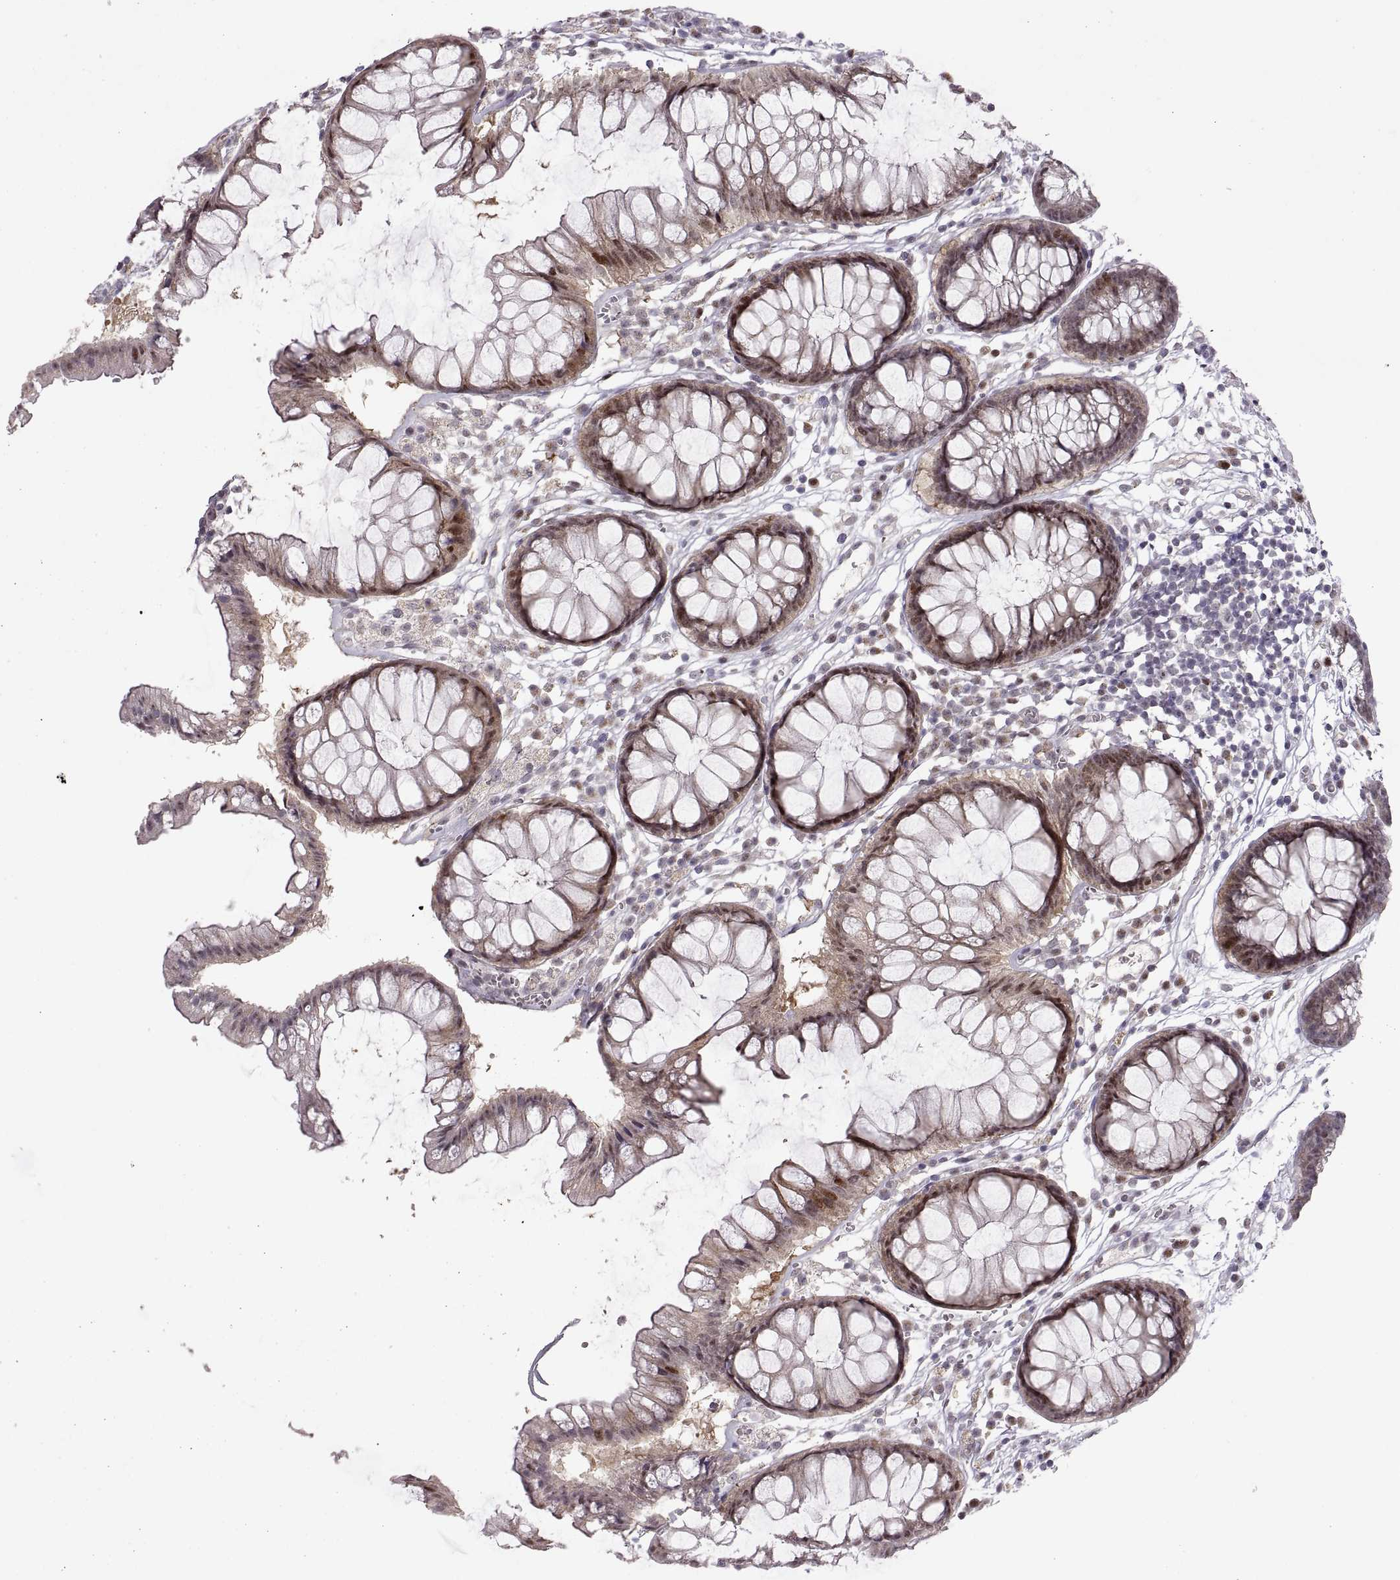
{"staining": {"intensity": "negative", "quantity": "none", "location": "none"}, "tissue": "colon", "cell_type": "Endothelial cells", "image_type": "normal", "snomed": [{"axis": "morphology", "description": "Normal tissue, NOS"}, {"axis": "morphology", "description": "Adenocarcinoma, NOS"}, {"axis": "topography", "description": "Colon"}], "caption": "Protein analysis of normal colon displays no significant staining in endothelial cells. (DAB (3,3'-diaminobenzidine) immunohistochemistry visualized using brightfield microscopy, high magnification).", "gene": "SNAI1", "patient": {"sex": "male", "age": 65}}